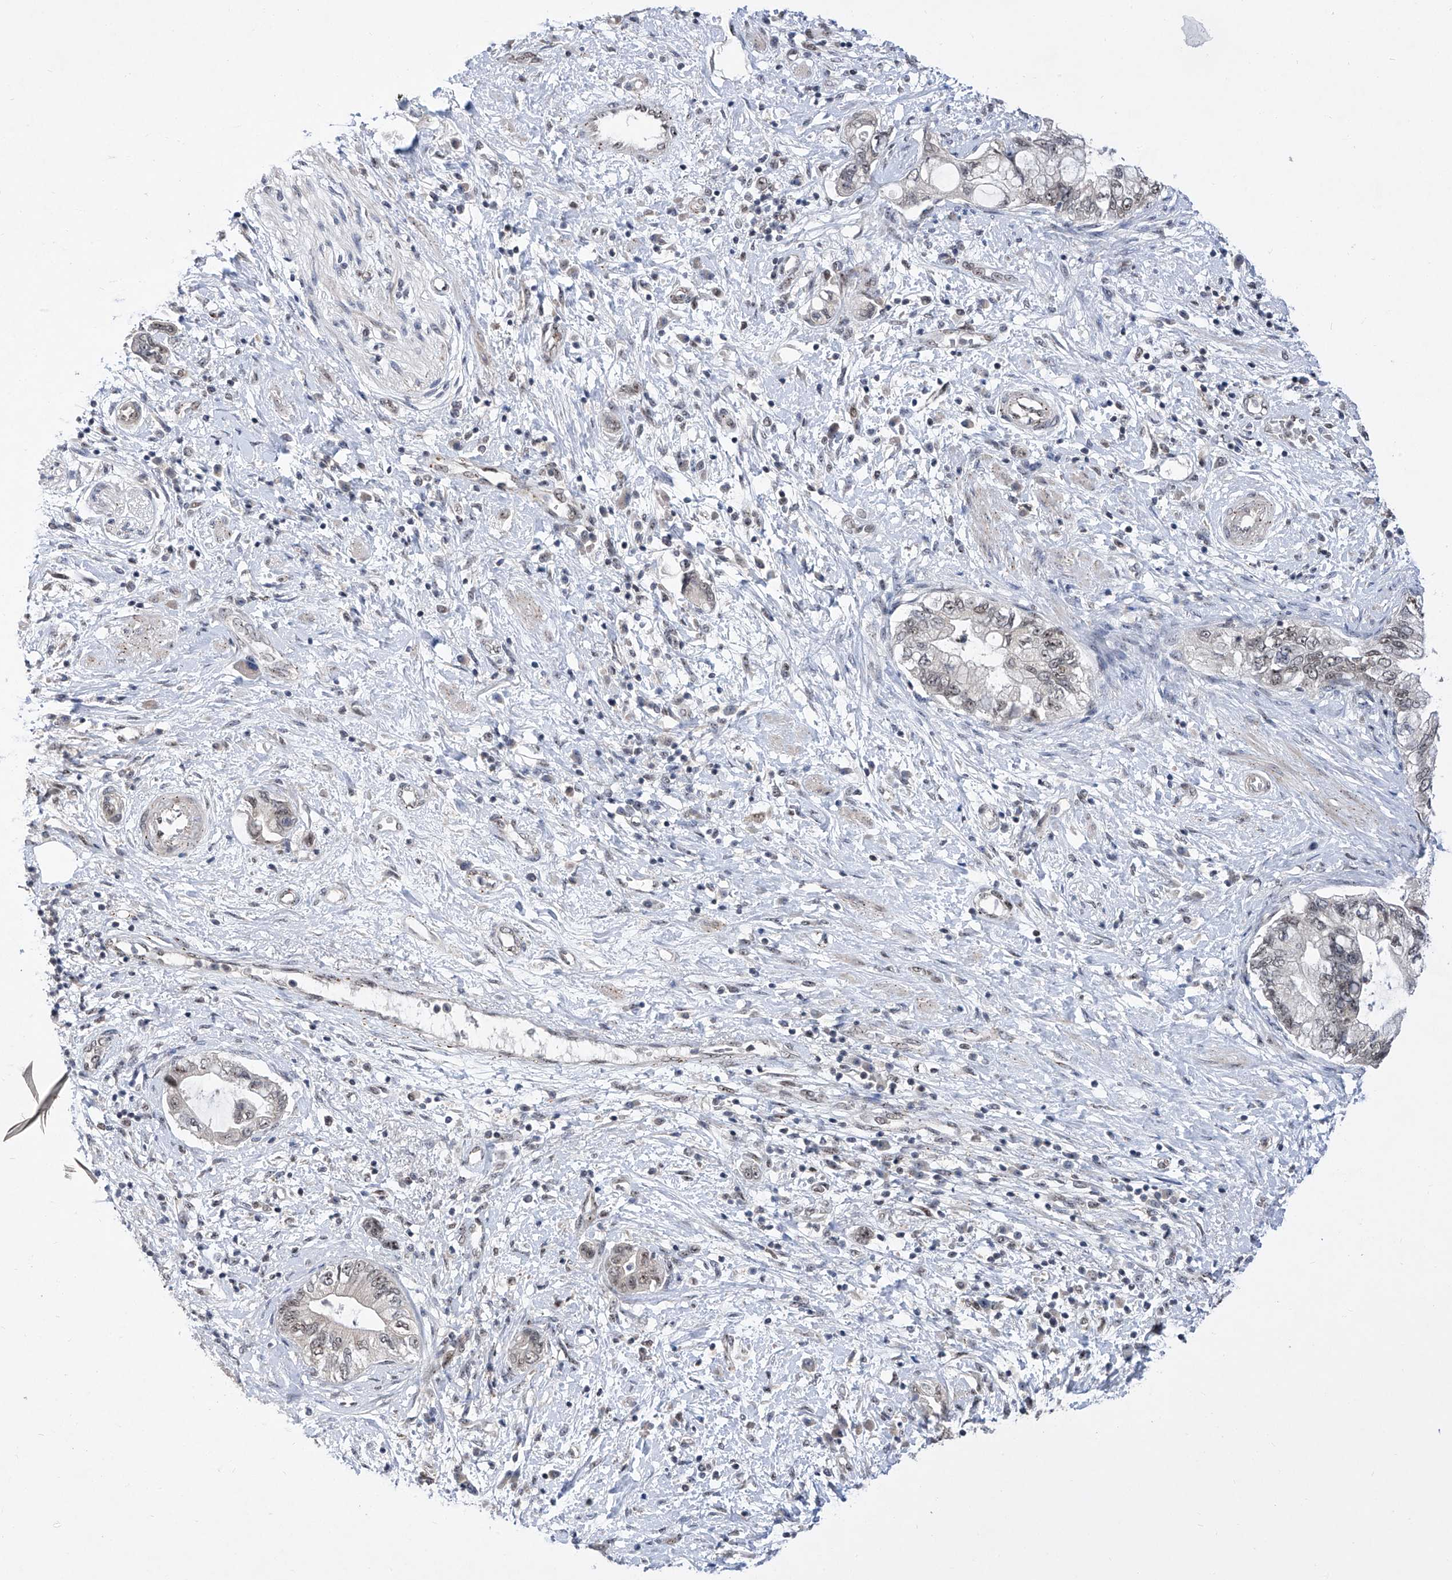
{"staining": {"intensity": "weak", "quantity": "<25%", "location": "nuclear"}, "tissue": "pancreatic cancer", "cell_type": "Tumor cells", "image_type": "cancer", "snomed": [{"axis": "morphology", "description": "Adenocarcinoma, NOS"}, {"axis": "topography", "description": "Pancreas"}], "caption": "This is an immunohistochemistry (IHC) image of human pancreatic adenocarcinoma. There is no positivity in tumor cells.", "gene": "RAD54L", "patient": {"sex": "female", "age": 73}}